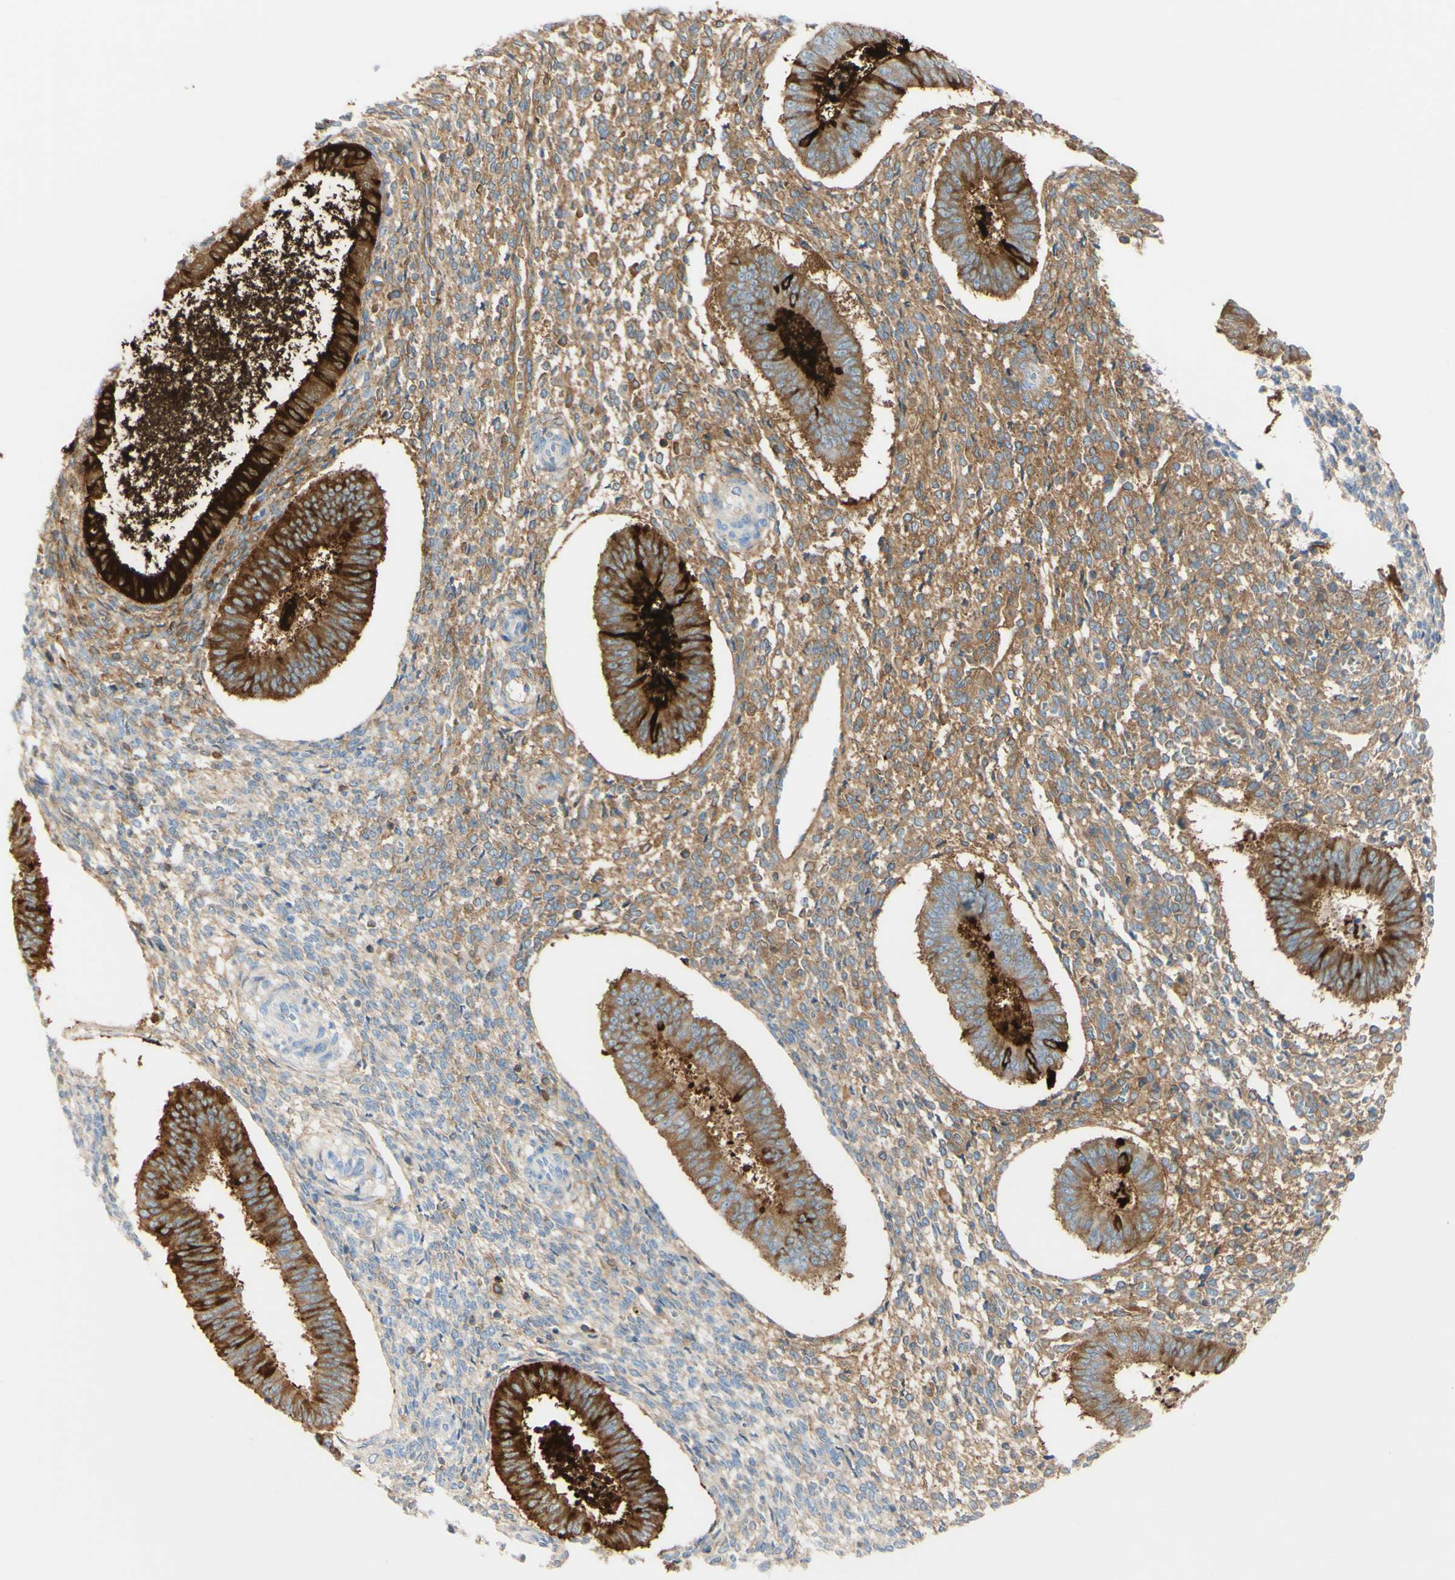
{"staining": {"intensity": "moderate", "quantity": ">75%", "location": "cytoplasmic/membranous"}, "tissue": "endometrium", "cell_type": "Cells in endometrial stroma", "image_type": "normal", "snomed": [{"axis": "morphology", "description": "Normal tissue, NOS"}, {"axis": "topography", "description": "Endometrium"}], "caption": "Protein staining exhibits moderate cytoplasmic/membranous staining in approximately >75% of cells in endometrial stroma in benign endometrium.", "gene": "PIGR", "patient": {"sex": "female", "age": 35}}